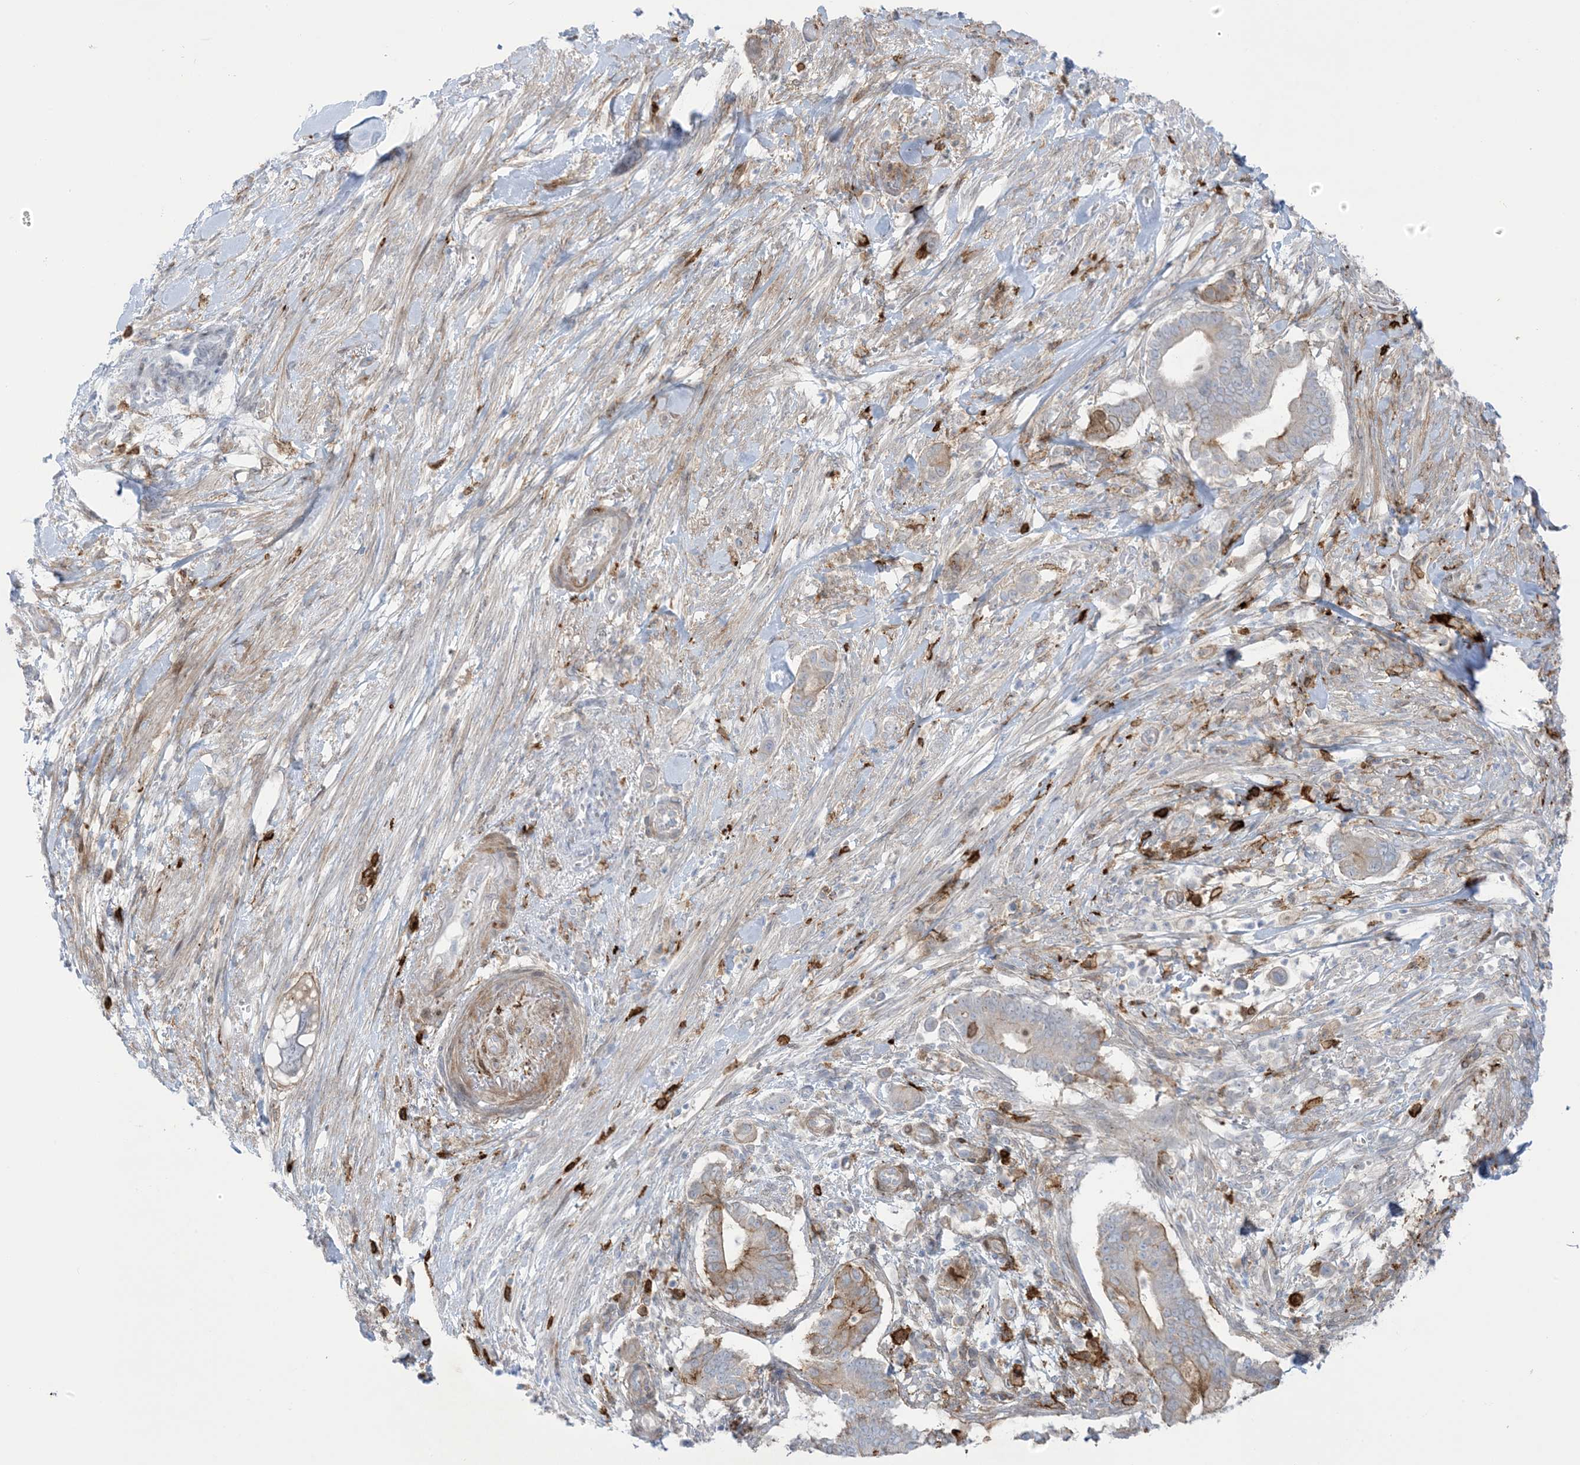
{"staining": {"intensity": "weak", "quantity": "<25%", "location": "cytoplasmic/membranous"}, "tissue": "pancreatic cancer", "cell_type": "Tumor cells", "image_type": "cancer", "snomed": [{"axis": "morphology", "description": "Adenocarcinoma, NOS"}, {"axis": "topography", "description": "Pancreas"}], "caption": "This is an immunohistochemistry micrograph of pancreatic cancer. There is no positivity in tumor cells.", "gene": "ICMT", "patient": {"sex": "male", "age": 68}}